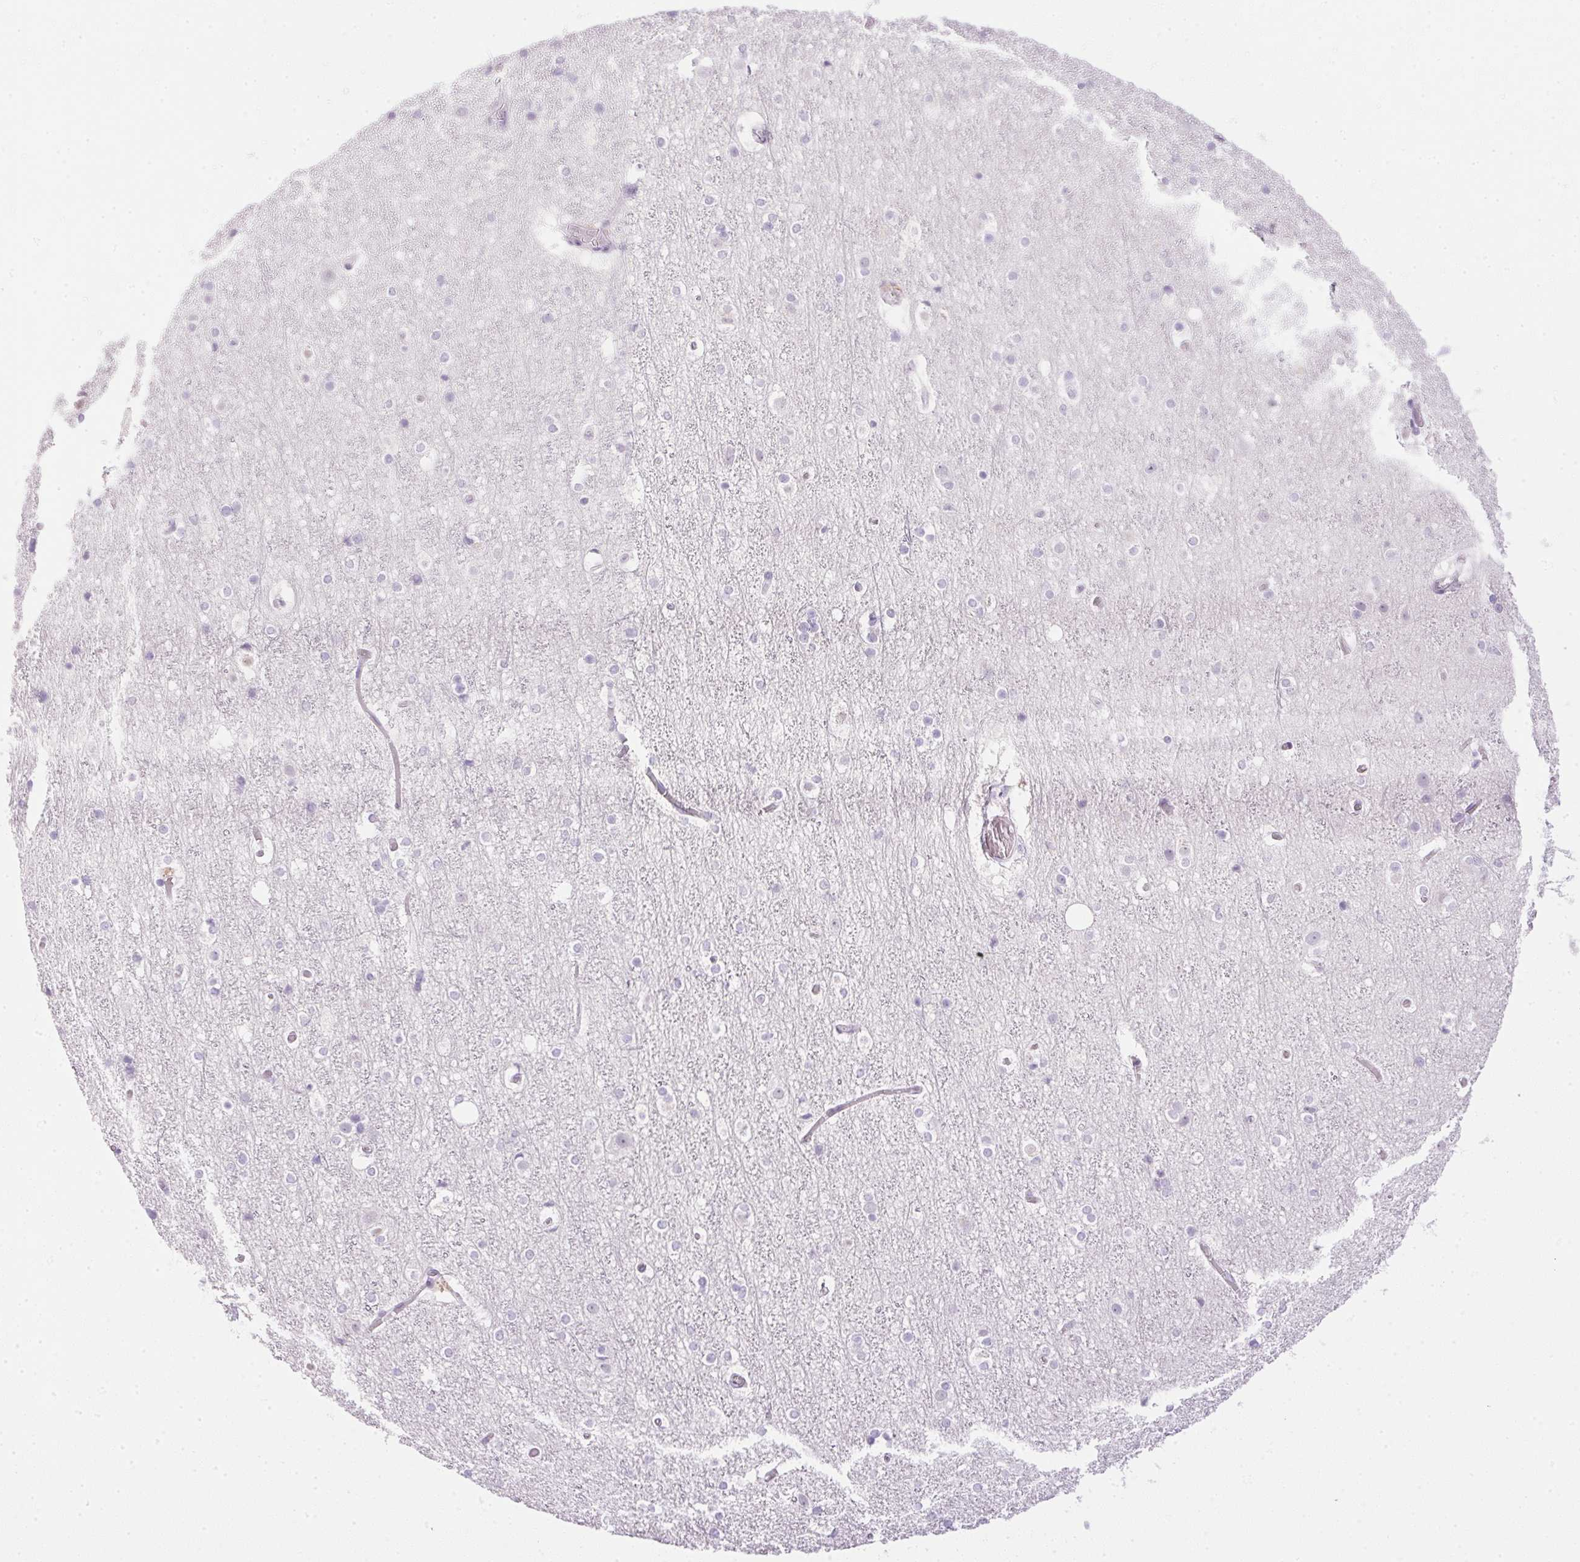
{"staining": {"intensity": "negative", "quantity": "none", "location": "none"}, "tissue": "cerebral cortex", "cell_type": "Endothelial cells", "image_type": "normal", "snomed": [{"axis": "morphology", "description": "Normal tissue, NOS"}, {"axis": "topography", "description": "Cerebral cortex"}], "caption": "There is no significant expression in endothelial cells of cerebral cortex. (DAB (3,3'-diaminobenzidine) immunohistochemistry (IHC) with hematoxylin counter stain).", "gene": "CPB1", "patient": {"sex": "female", "age": 52}}